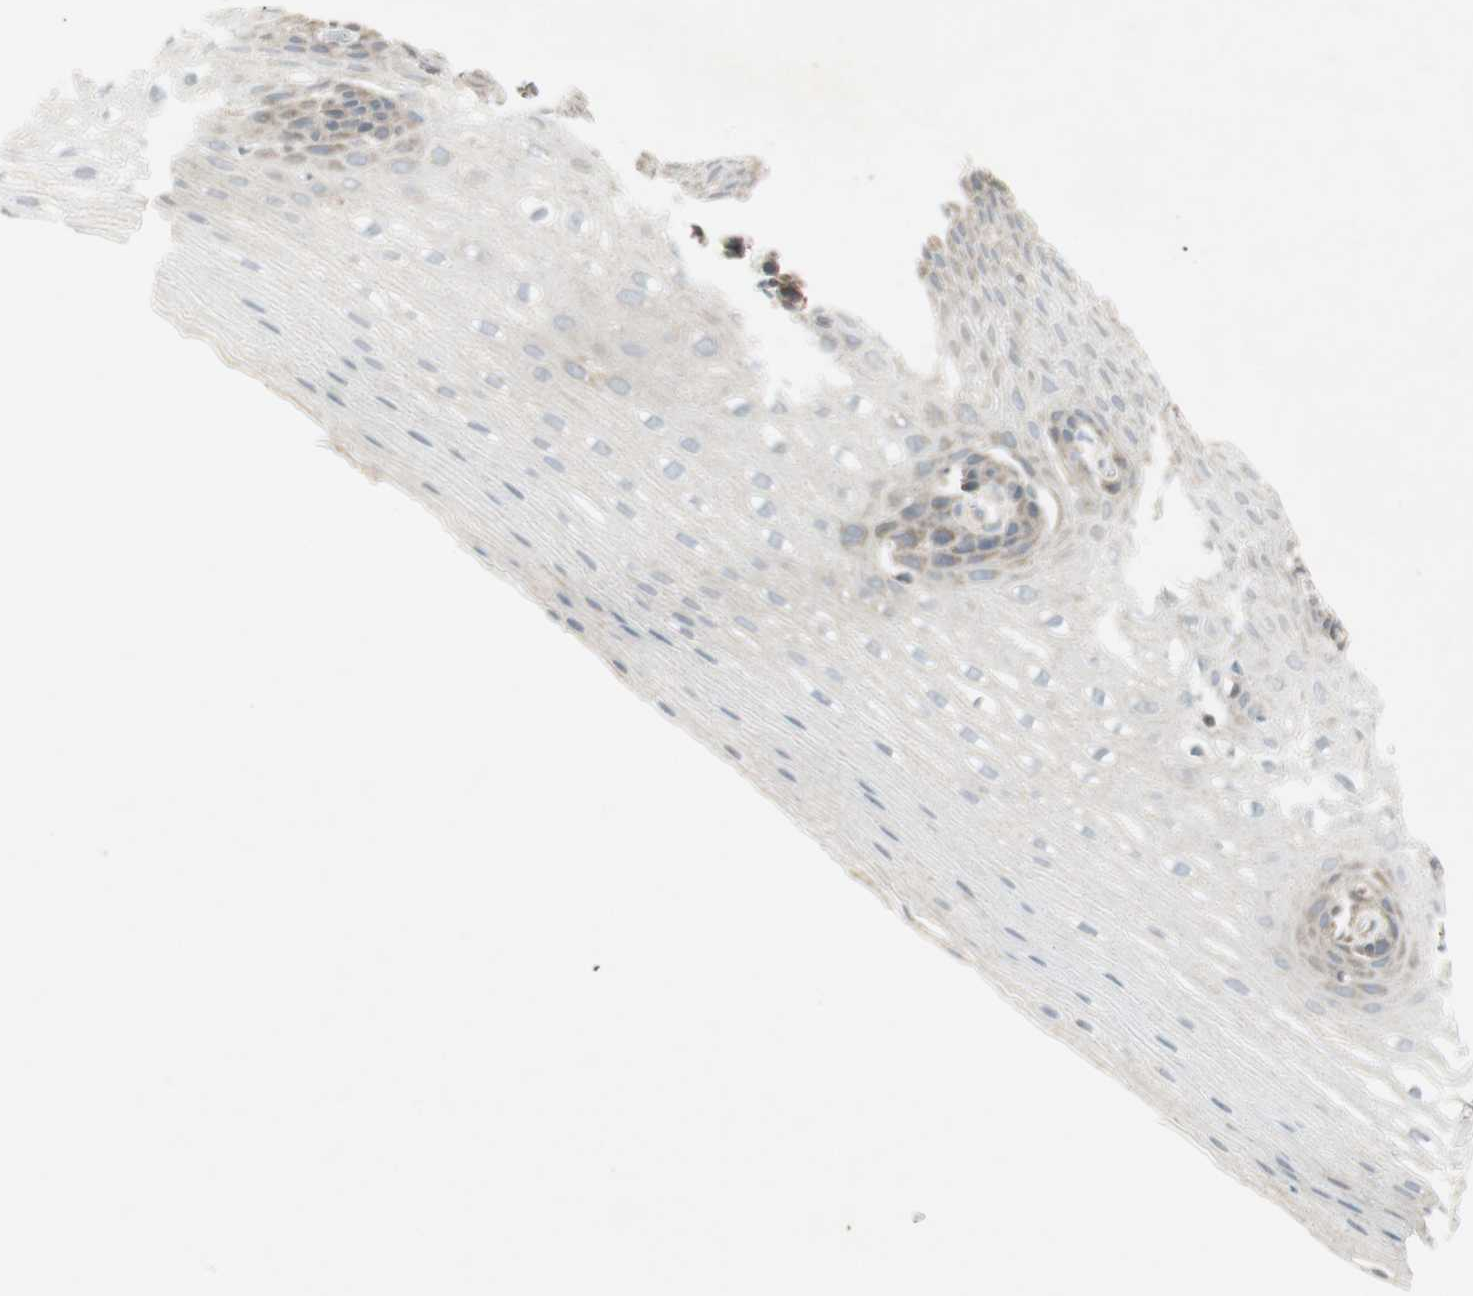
{"staining": {"intensity": "weak", "quantity": "<25%", "location": "cytoplasmic/membranous"}, "tissue": "esophagus", "cell_type": "Squamous epithelial cells", "image_type": "normal", "snomed": [{"axis": "morphology", "description": "Normal tissue, NOS"}, {"axis": "topography", "description": "Esophagus"}], "caption": "There is no significant expression in squamous epithelial cells of esophagus. (Immunohistochemistry, brightfield microscopy, high magnification).", "gene": "USP2", "patient": {"sex": "male", "age": 48}}